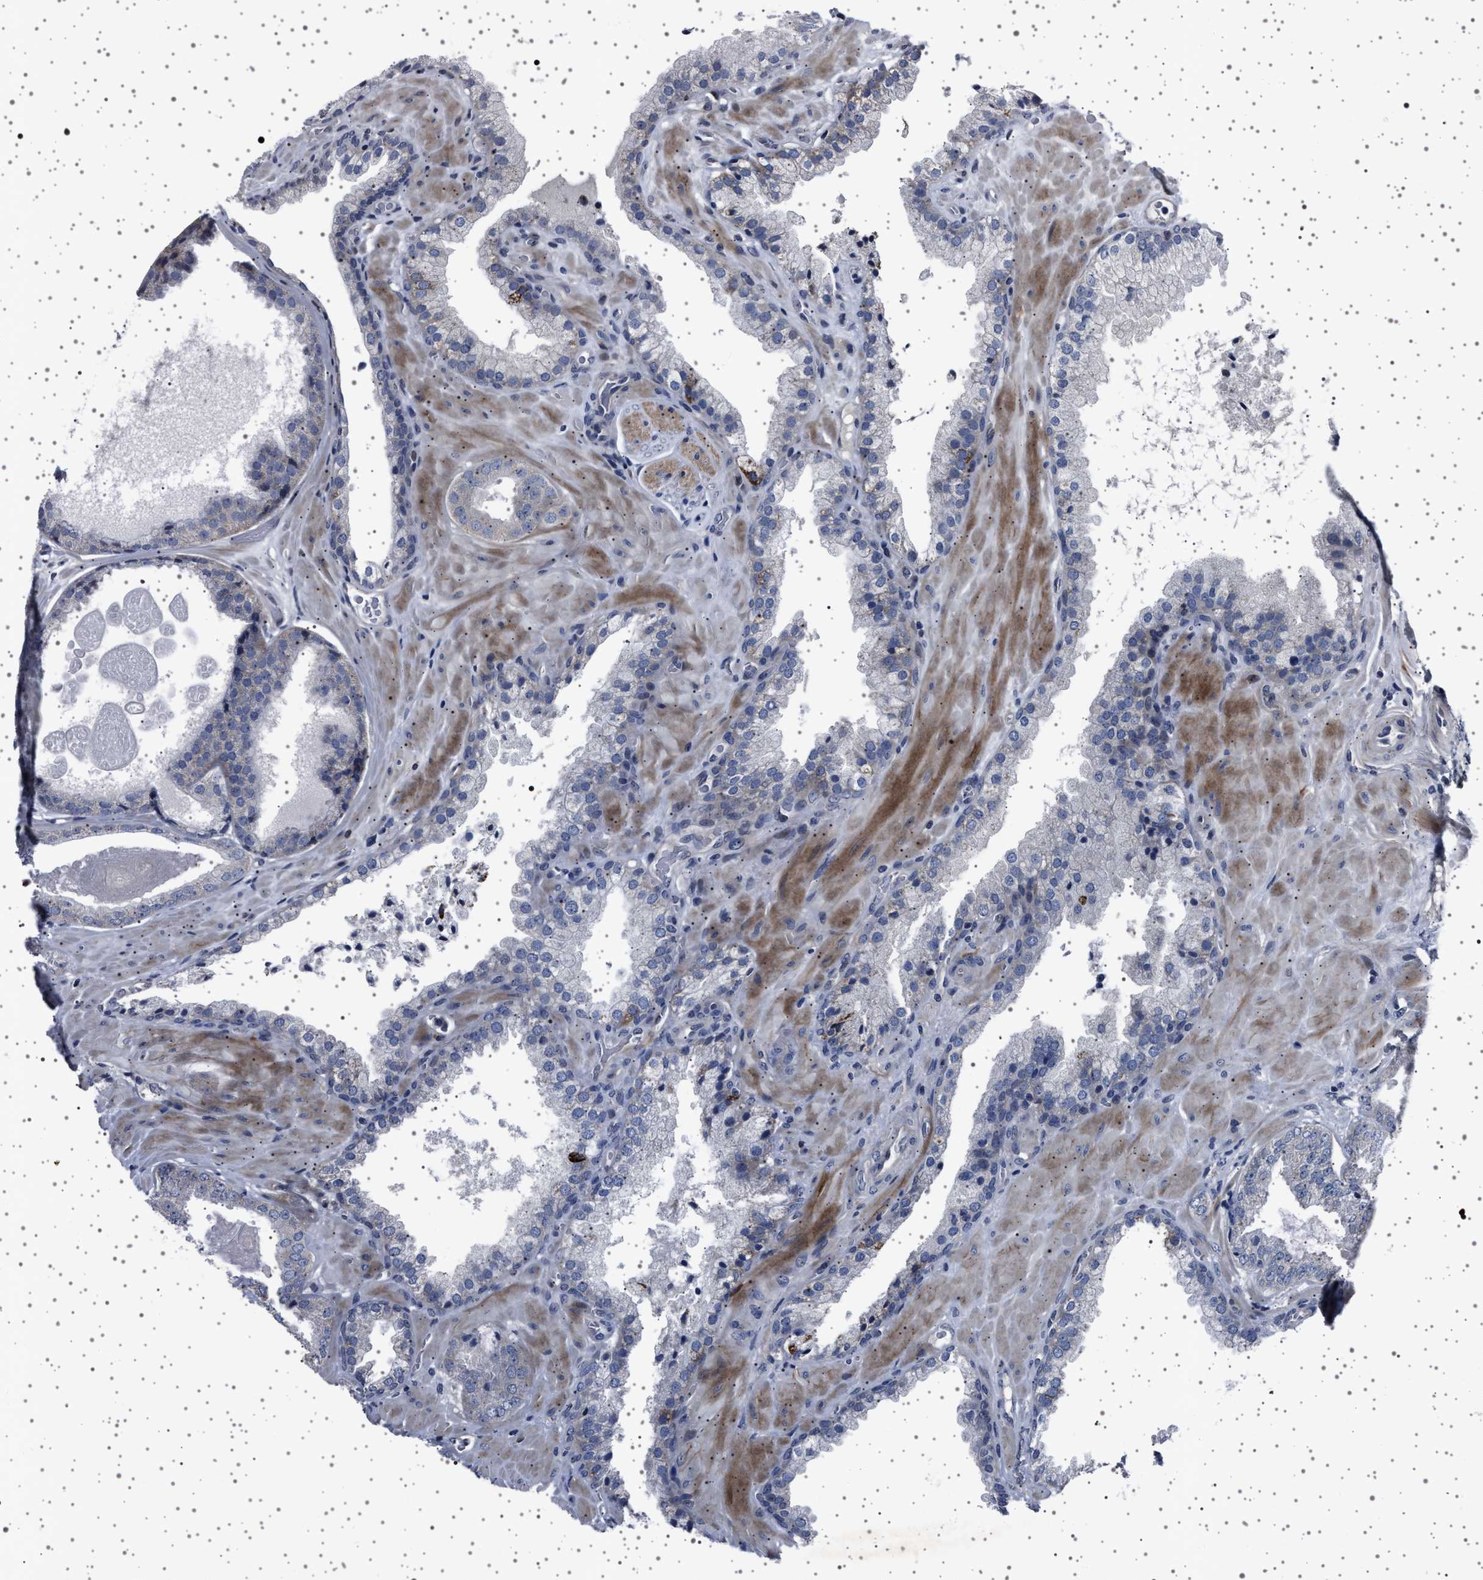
{"staining": {"intensity": "negative", "quantity": "none", "location": "none"}, "tissue": "prostate cancer", "cell_type": "Tumor cells", "image_type": "cancer", "snomed": [{"axis": "morphology", "description": "Adenocarcinoma, Low grade"}, {"axis": "topography", "description": "Prostate"}], "caption": "Tumor cells show no significant protein staining in adenocarcinoma (low-grade) (prostate).", "gene": "PAK5", "patient": {"sex": "male", "age": 71}}